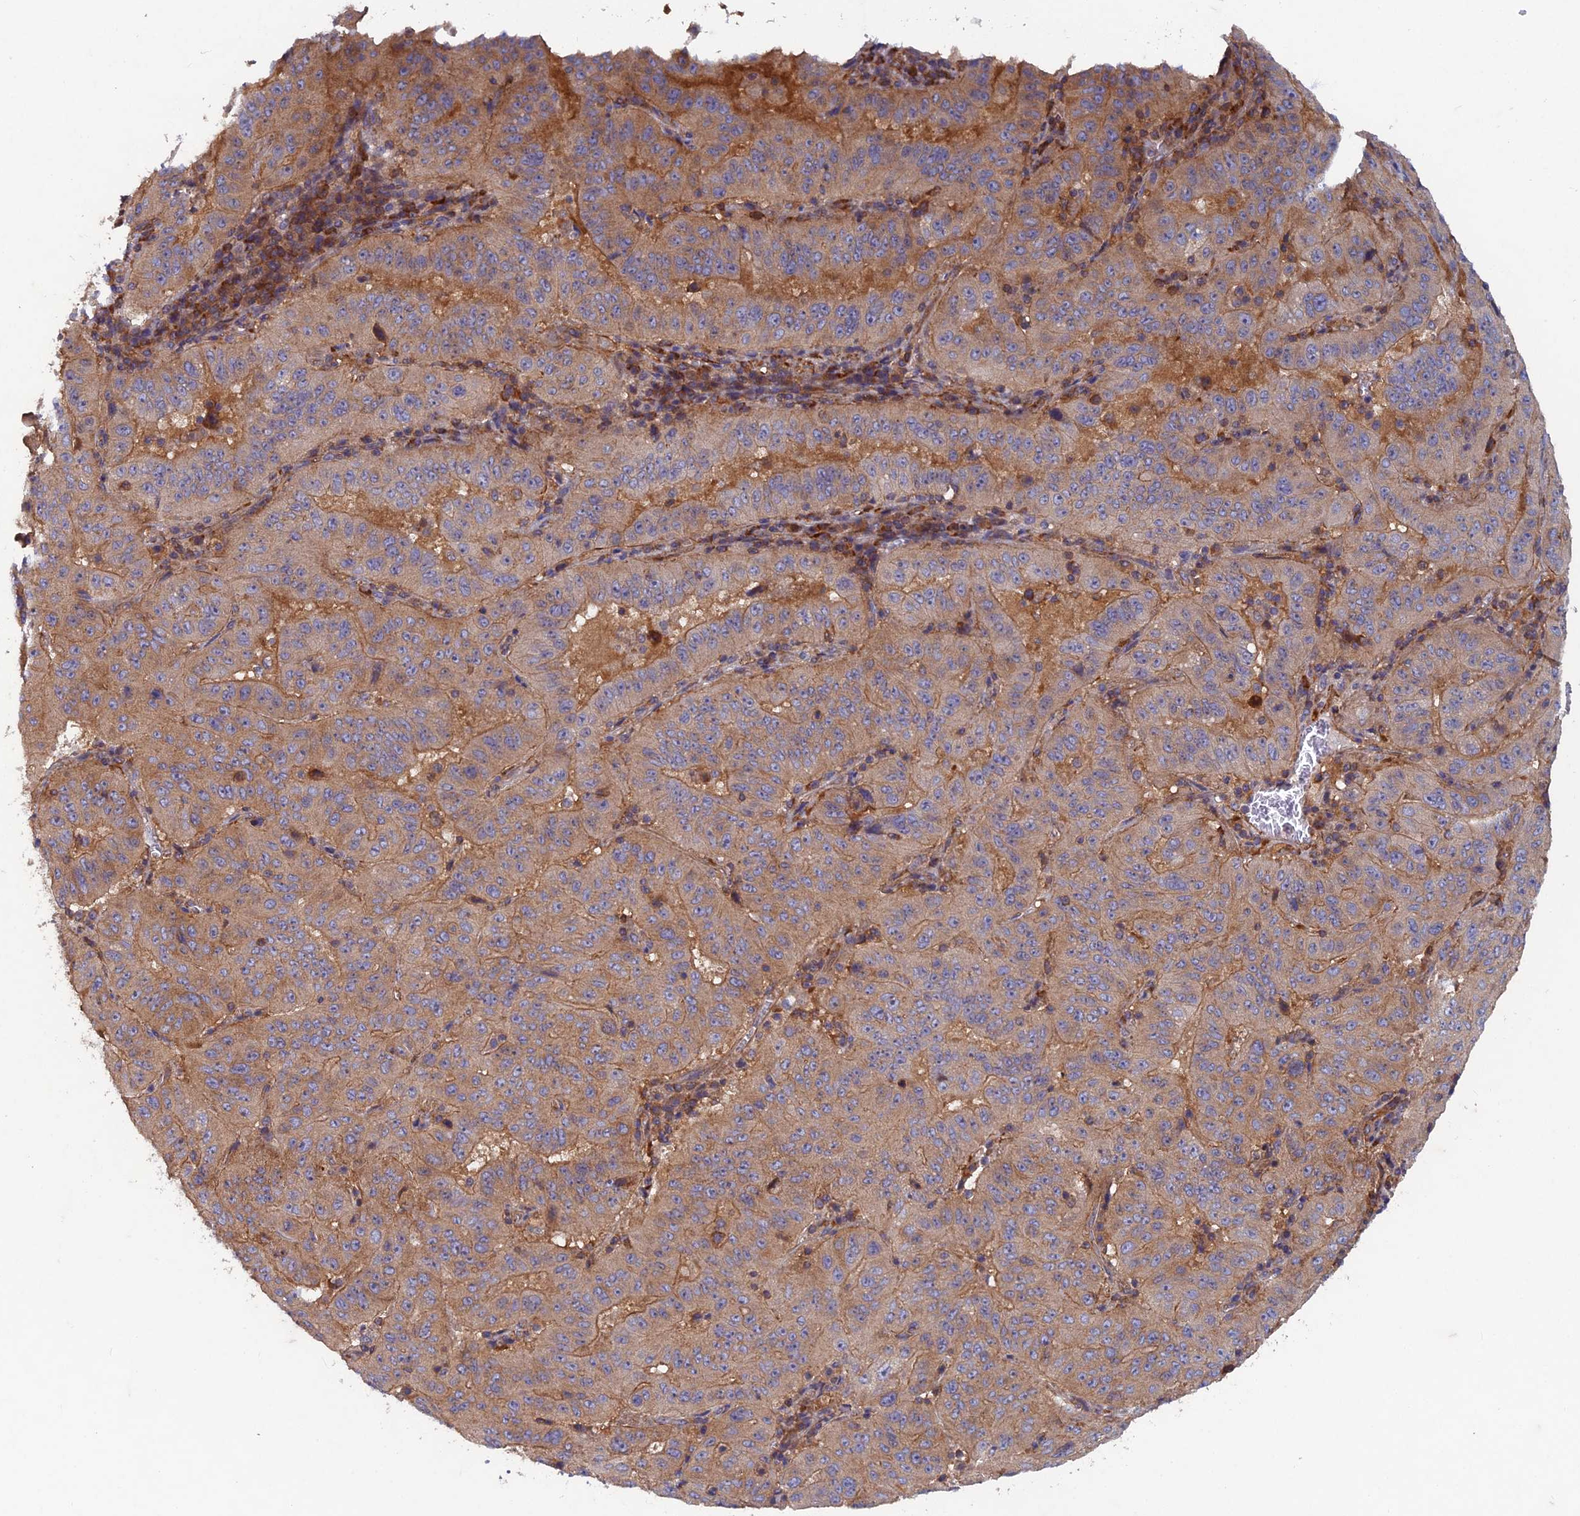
{"staining": {"intensity": "moderate", "quantity": ">75%", "location": "cytoplasmic/membranous"}, "tissue": "pancreatic cancer", "cell_type": "Tumor cells", "image_type": "cancer", "snomed": [{"axis": "morphology", "description": "Adenocarcinoma, NOS"}, {"axis": "topography", "description": "Pancreas"}], "caption": "Immunohistochemistry (IHC) micrograph of neoplastic tissue: human pancreatic cancer stained using immunohistochemistry shows medium levels of moderate protein expression localized specifically in the cytoplasmic/membranous of tumor cells, appearing as a cytoplasmic/membranous brown color.", "gene": "NCAPG", "patient": {"sex": "male", "age": 63}}